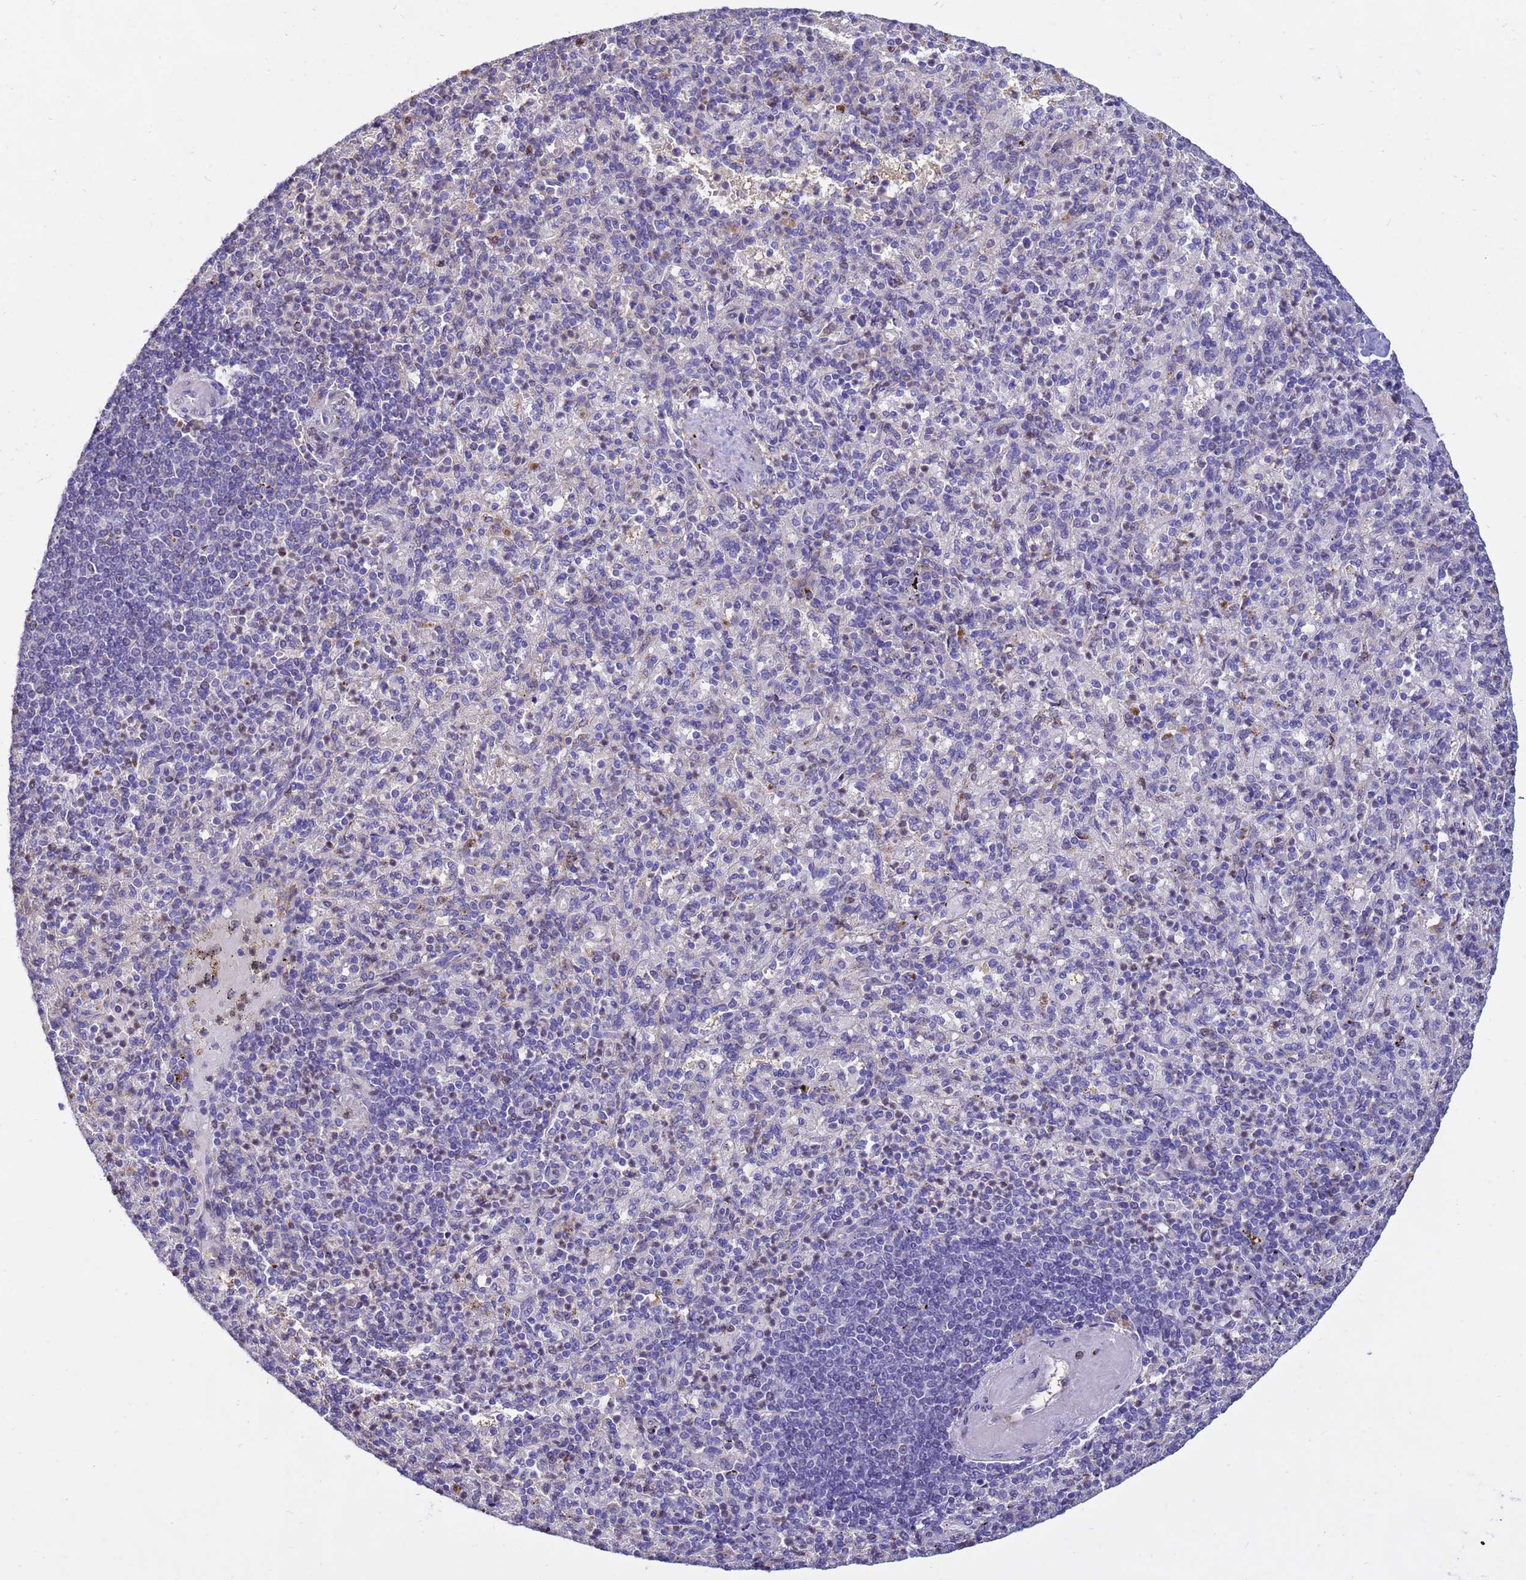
{"staining": {"intensity": "moderate", "quantity": "<25%", "location": "cytoplasmic/membranous"}, "tissue": "spleen", "cell_type": "Cells in red pulp", "image_type": "normal", "snomed": [{"axis": "morphology", "description": "Normal tissue, NOS"}, {"axis": "topography", "description": "Spleen"}], "caption": "Immunohistochemistry histopathology image of normal spleen stained for a protein (brown), which reveals low levels of moderate cytoplasmic/membranous expression in about <25% of cells in red pulp.", "gene": "TUBGCP3", "patient": {"sex": "female", "age": 74}}